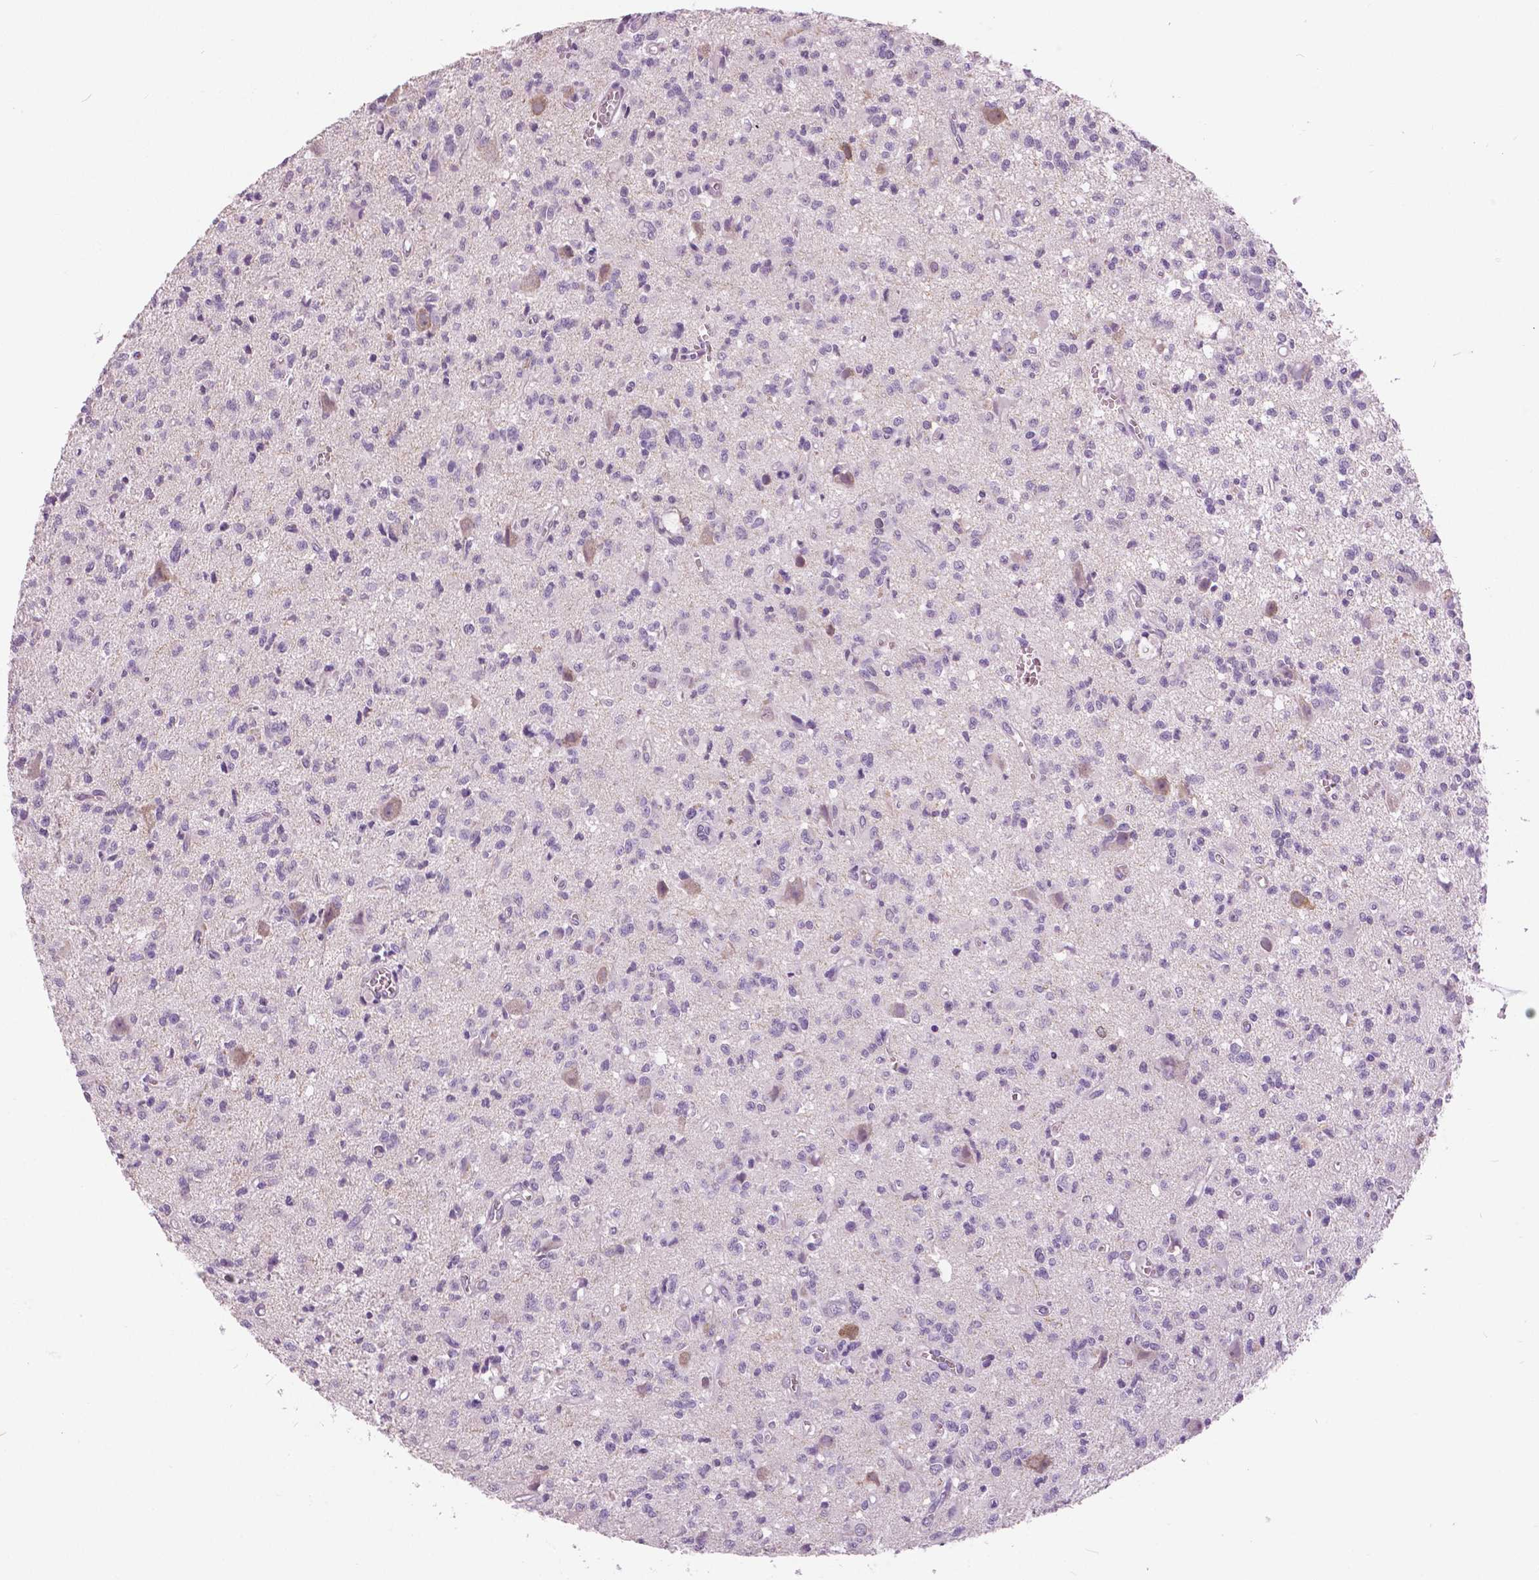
{"staining": {"intensity": "negative", "quantity": "none", "location": "none"}, "tissue": "glioma", "cell_type": "Tumor cells", "image_type": "cancer", "snomed": [{"axis": "morphology", "description": "Glioma, malignant, Low grade"}, {"axis": "topography", "description": "Brain"}], "caption": "Micrograph shows no protein expression in tumor cells of glioma tissue.", "gene": "GRIN2A", "patient": {"sex": "male", "age": 64}}